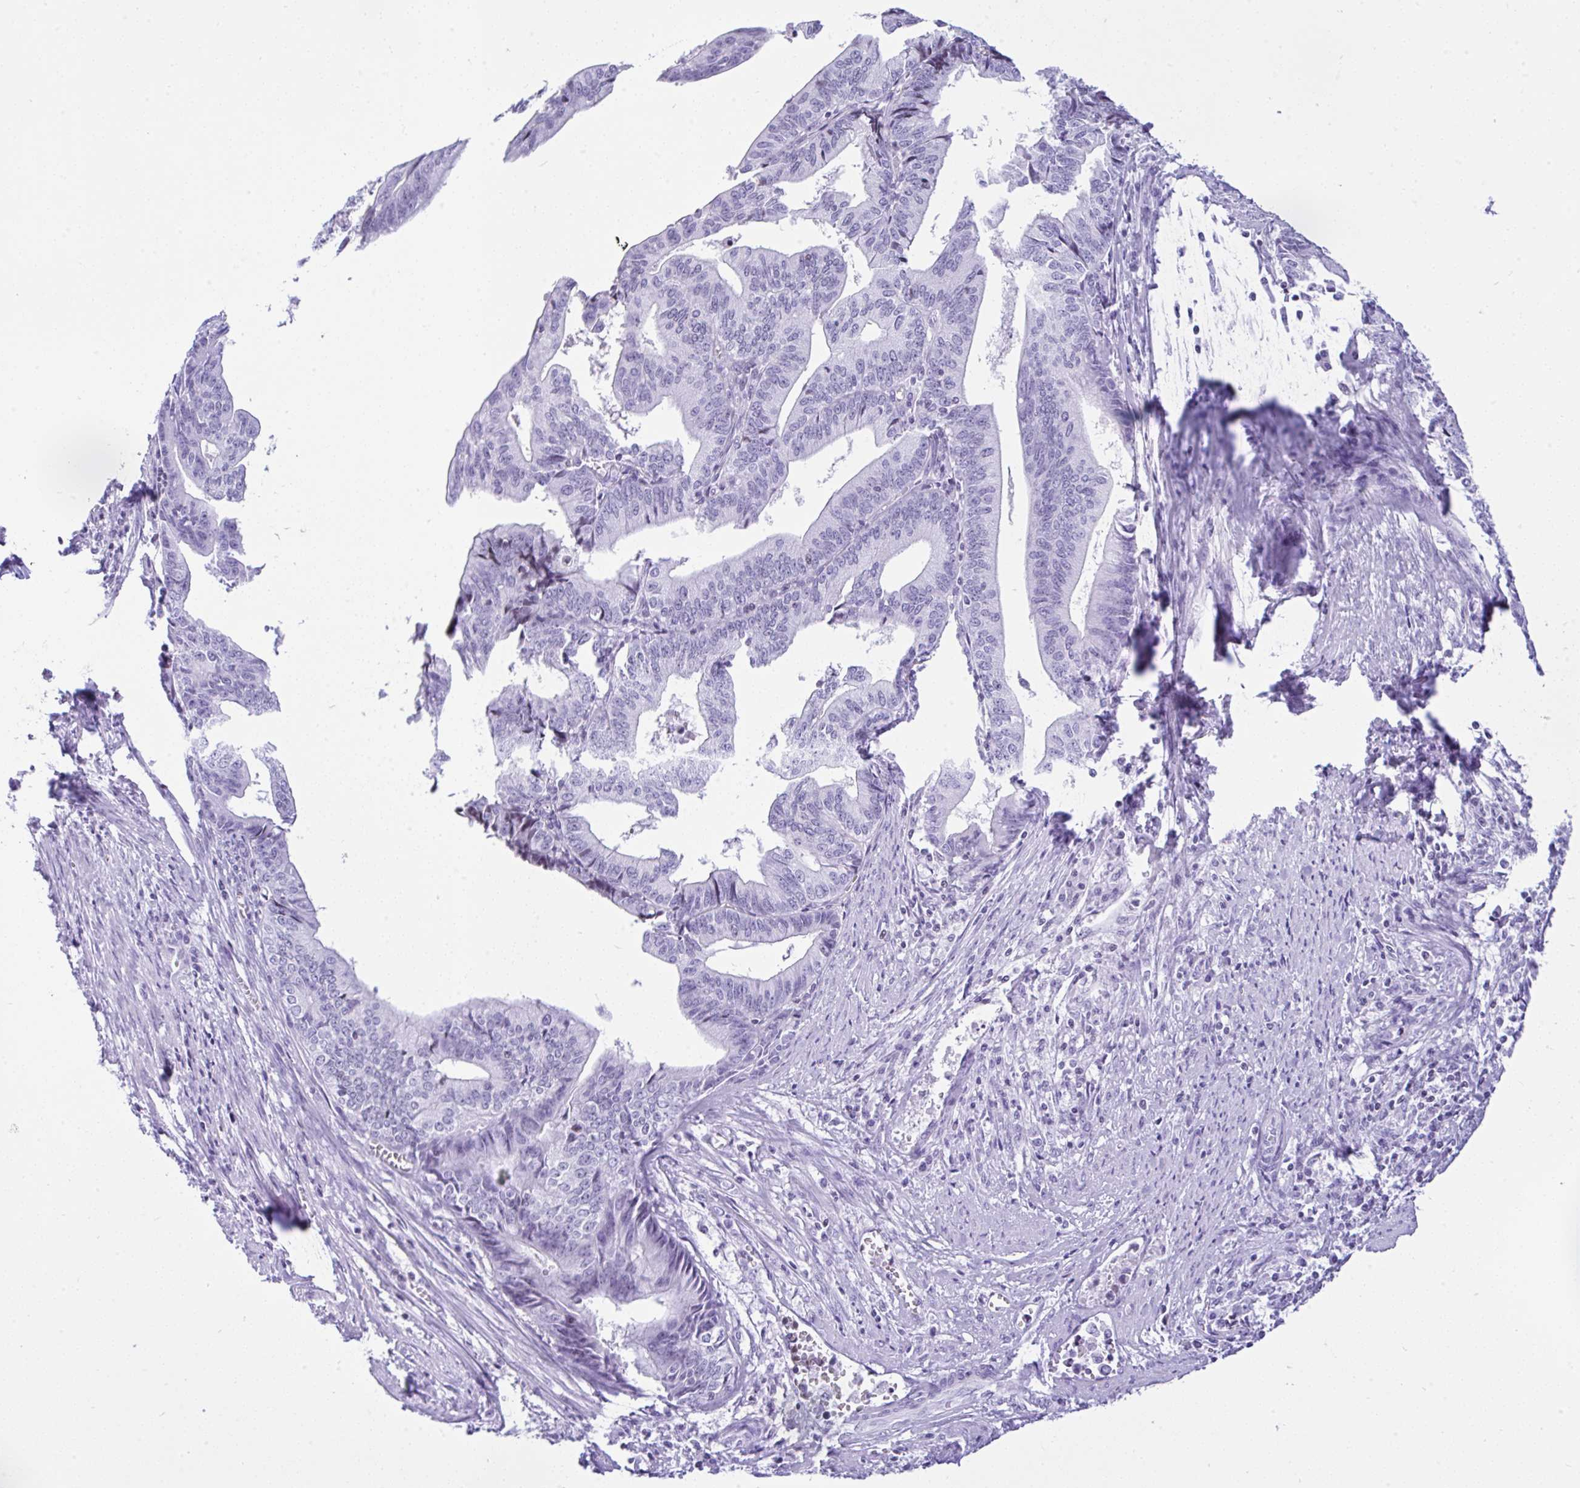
{"staining": {"intensity": "negative", "quantity": "none", "location": "none"}, "tissue": "endometrial cancer", "cell_type": "Tumor cells", "image_type": "cancer", "snomed": [{"axis": "morphology", "description": "Adenocarcinoma, NOS"}, {"axis": "topography", "description": "Endometrium"}], "caption": "Tumor cells are negative for protein expression in human endometrial cancer (adenocarcinoma). (DAB (3,3'-diaminobenzidine) IHC with hematoxylin counter stain).", "gene": "KRT27", "patient": {"sex": "female", "age": 65}}